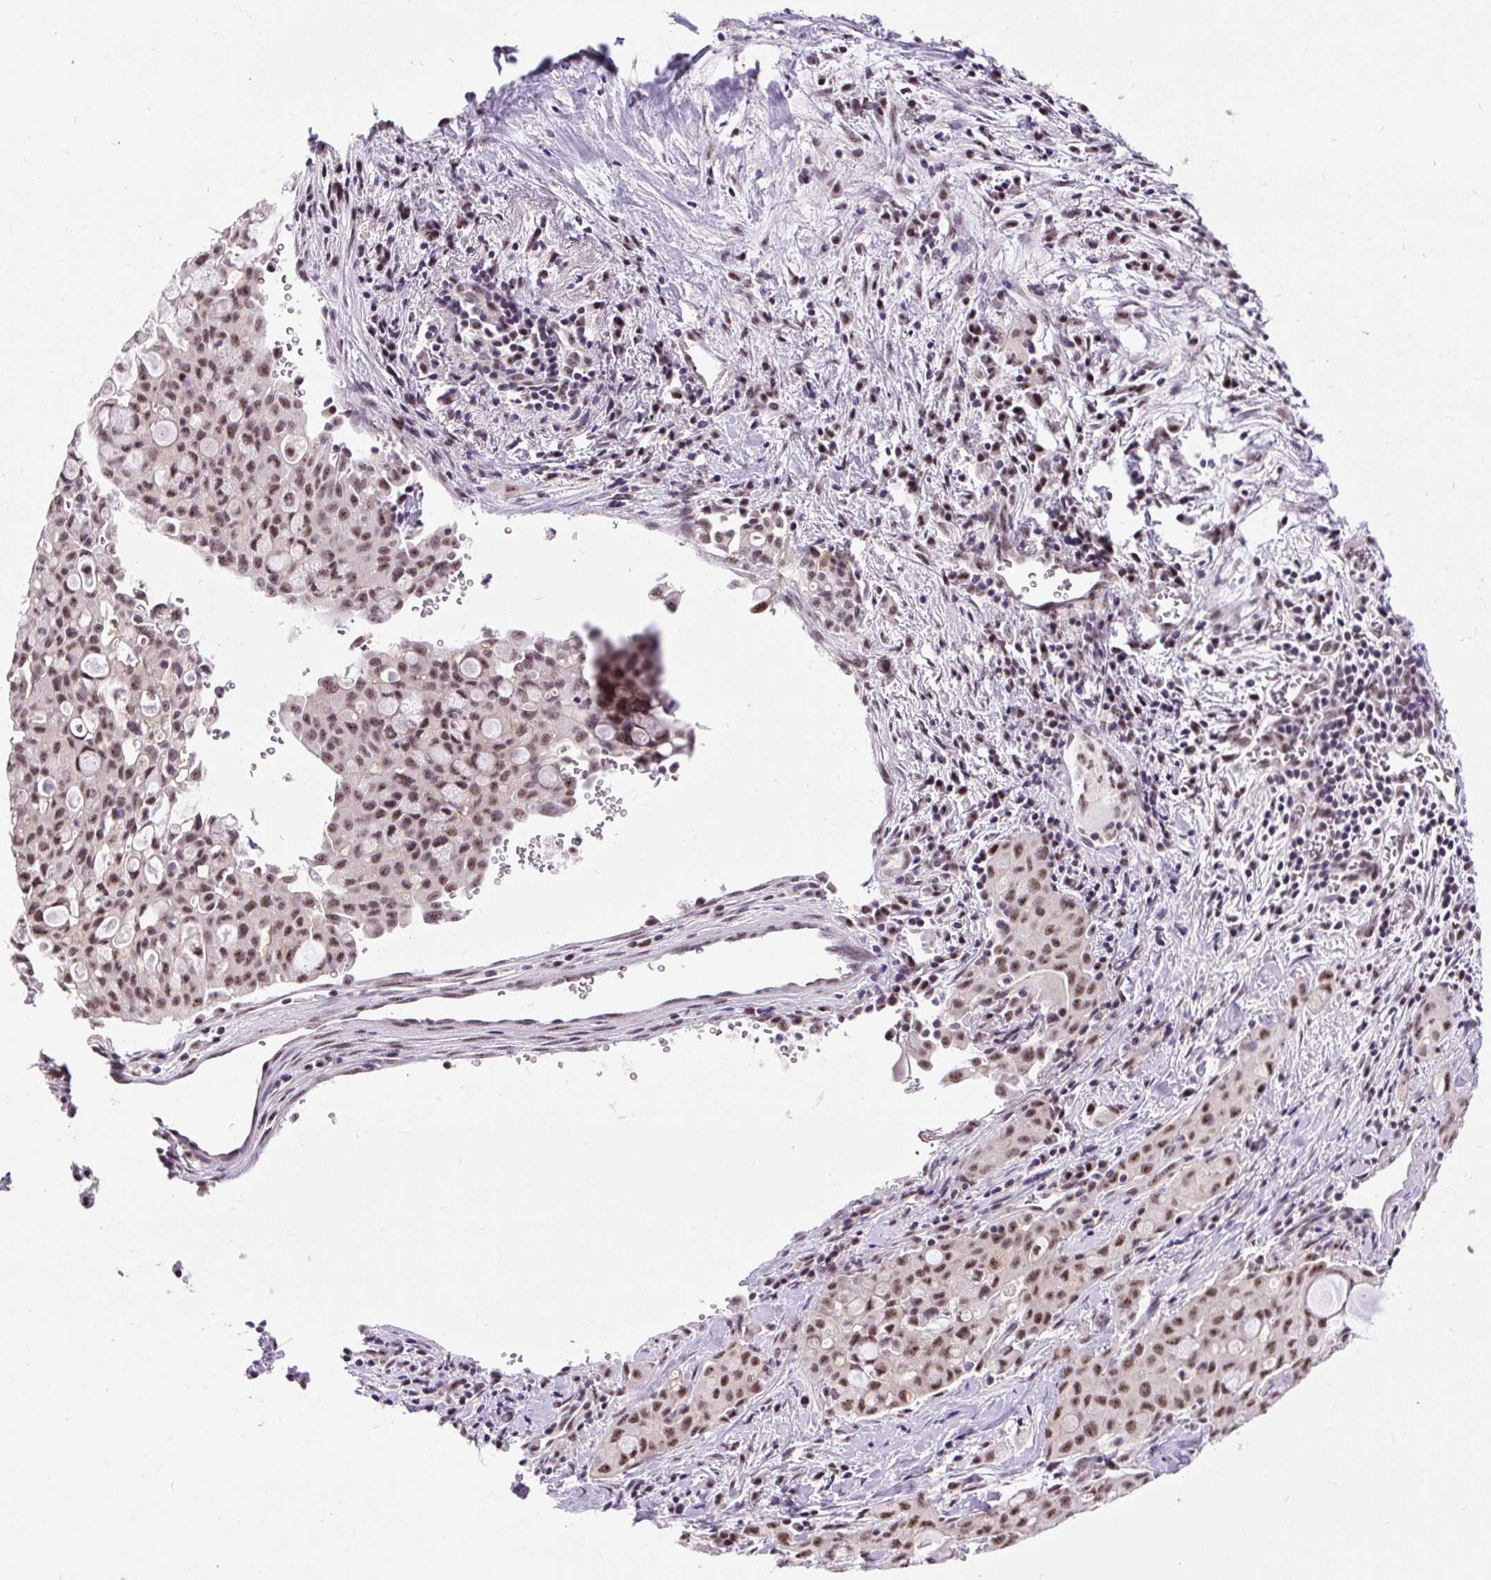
{"staining": {"intensity": "moderate", "quantity": "25%-75%", "location": "nuclear"}, "tissue": "lung cancer", "cell_type": "Tumor cells", "image_type": "cancer", "snomed": [{"axis": "morphology", "description": "Adenocarcinoma, NOS"}, {"axis": "topography", "description": "Lung"}], "caption": "Moderate nuclear protein positivity is identified in approximately 25%-75% of tumor cells in lung adenocarcinoma.", "gene": "SMC5", "patient": {"sex": "female", "age": 44}}